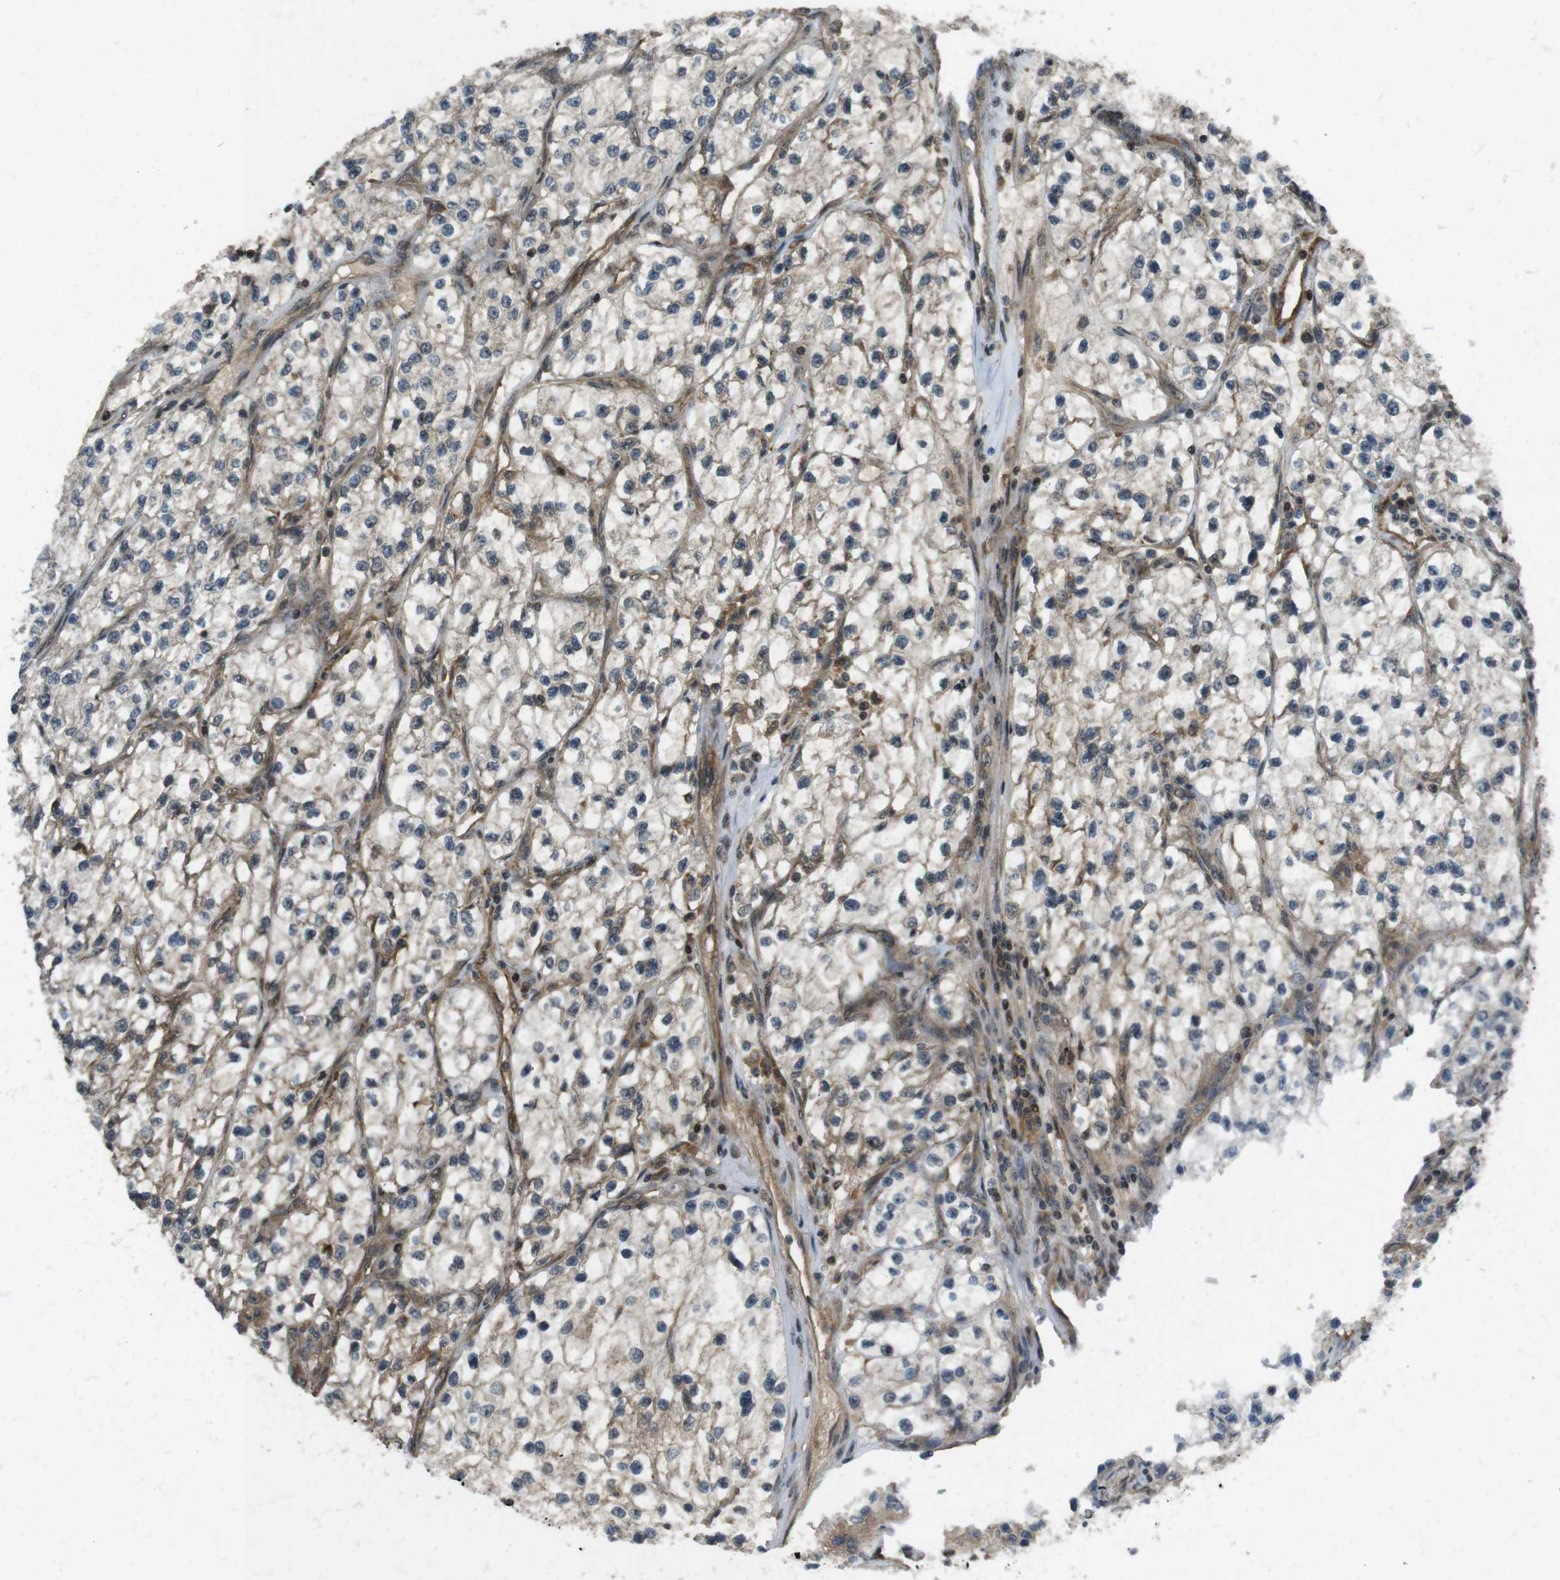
{"staining": {"intensity": "weak", "quantity": ">75%", "location": "cytoplasmic/membranous"}, "tissue": "renal cancer", "cell_type": "Tumor cells", "image_type": "cancer", "snomed": [{"axis": "morphology", "description": "Adenocarcinoma, NOS"}, {"axis": "topography", "description": "Kidney"}], "caption": "Protein expression analysis of renal cancer (adenocarcinoma) exhibits weak cytoplasmic/membranous staining in about >75% of tumor cells.", "gene": "TIAM2", "patient": {"sex": "female", "age": 57}}